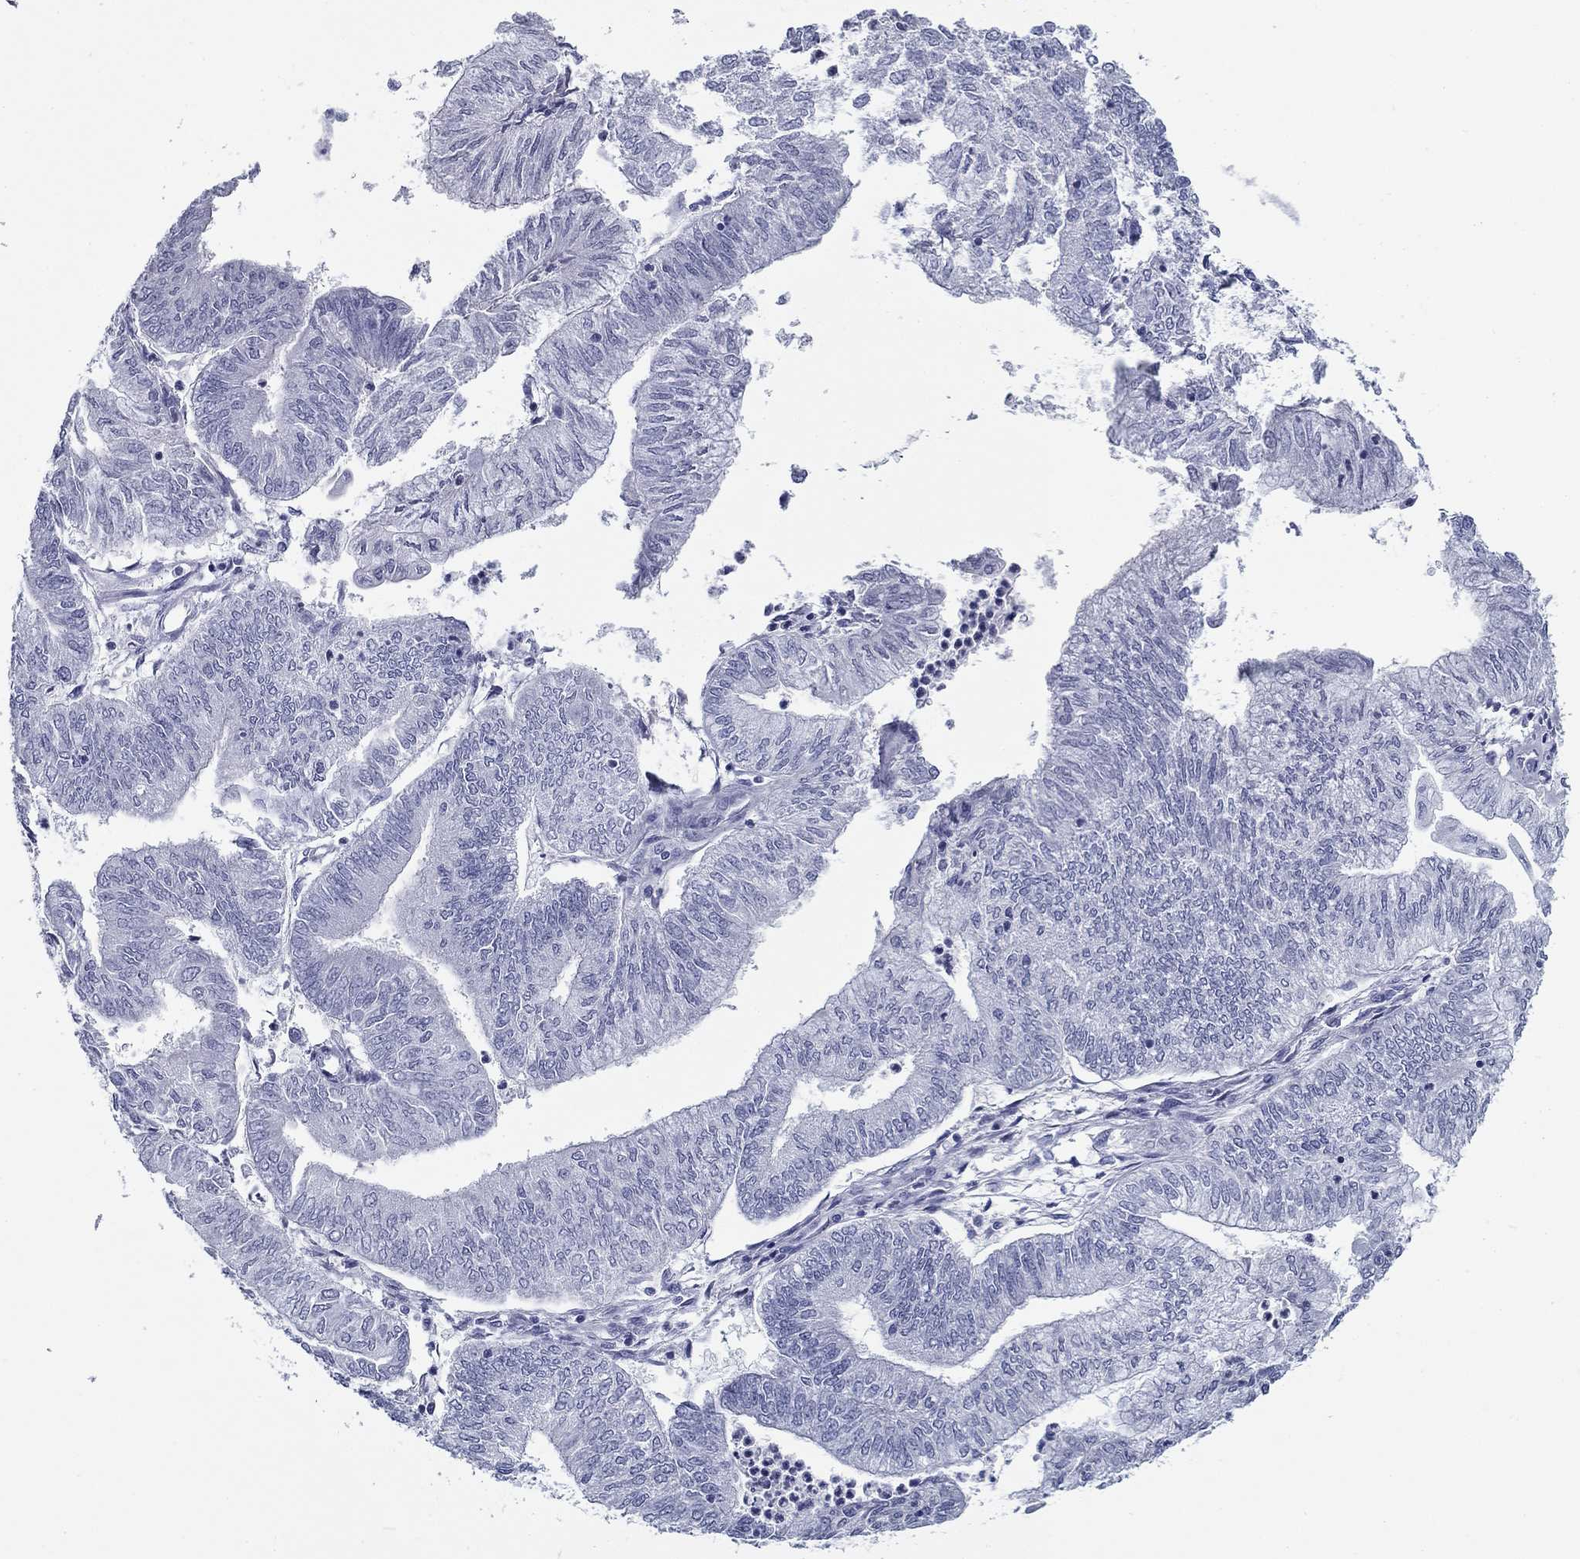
{"staining": {"intensity": "negative", "quantity": "none", "location": "none"}, "tissue": "endometrial cancer", "cell_type": "Tumor cells", "image_type": "cancer", "snomed": [{"axis": "morphology", "description": "Adenocarcinoma, NOS"}, {"axis": "topography", "description": "Endometrium"}], "caption": "Histopathology image shows no protein expression in tumor cells of endometrial adenocarcinoma tissue. The staining was performed using DAB (3,3'-diaminobenzidine) to visualize the protein expression in brown, while the nuclei were stained in blue with hematoxylin (Magnification: 20x).", "gene": "ZP2", "patient": {"sex": "female", "age": 59}}